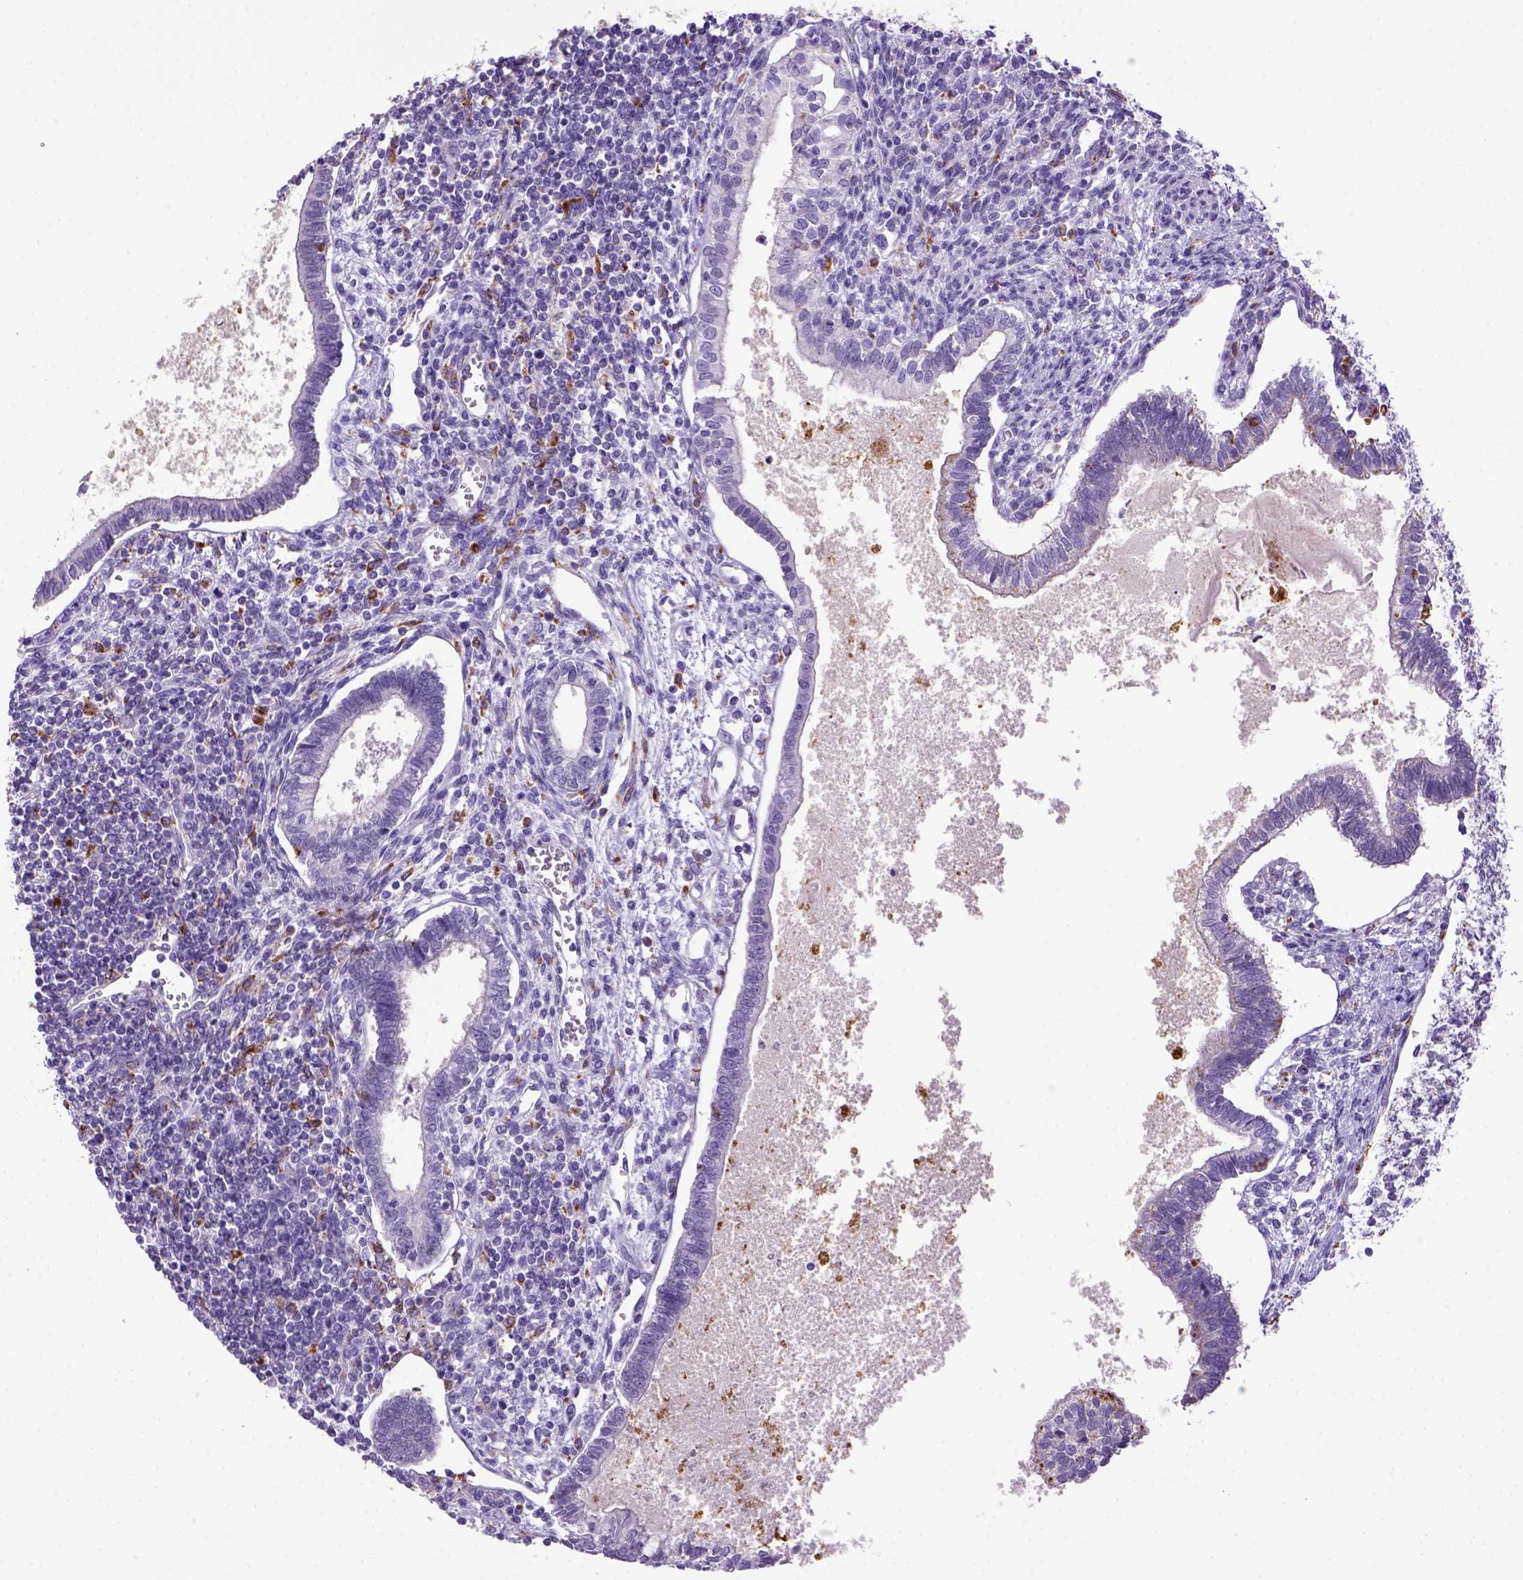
{"staining": {"intensity": "negative", "quantity": "none", "location": "none"}, "tissue": "testis cancer", "cell_type": "Tumor cells", "image_type": "cancer", "snomed": [{"axis": "morphology", "description": "Carcinoma, Embryonal, NOS"}, {"axis": "topography", "description": "Testis"}], "caption": "Immunohistochemistry micrograph of human testis cancer (embryonal carcinoma) stained for a protein (brown), which demonstrates no staining in tumor cells. Nuclei are stained in blue.", "gene": "CD68", "patient": {"sex": "male", "age": 37}}